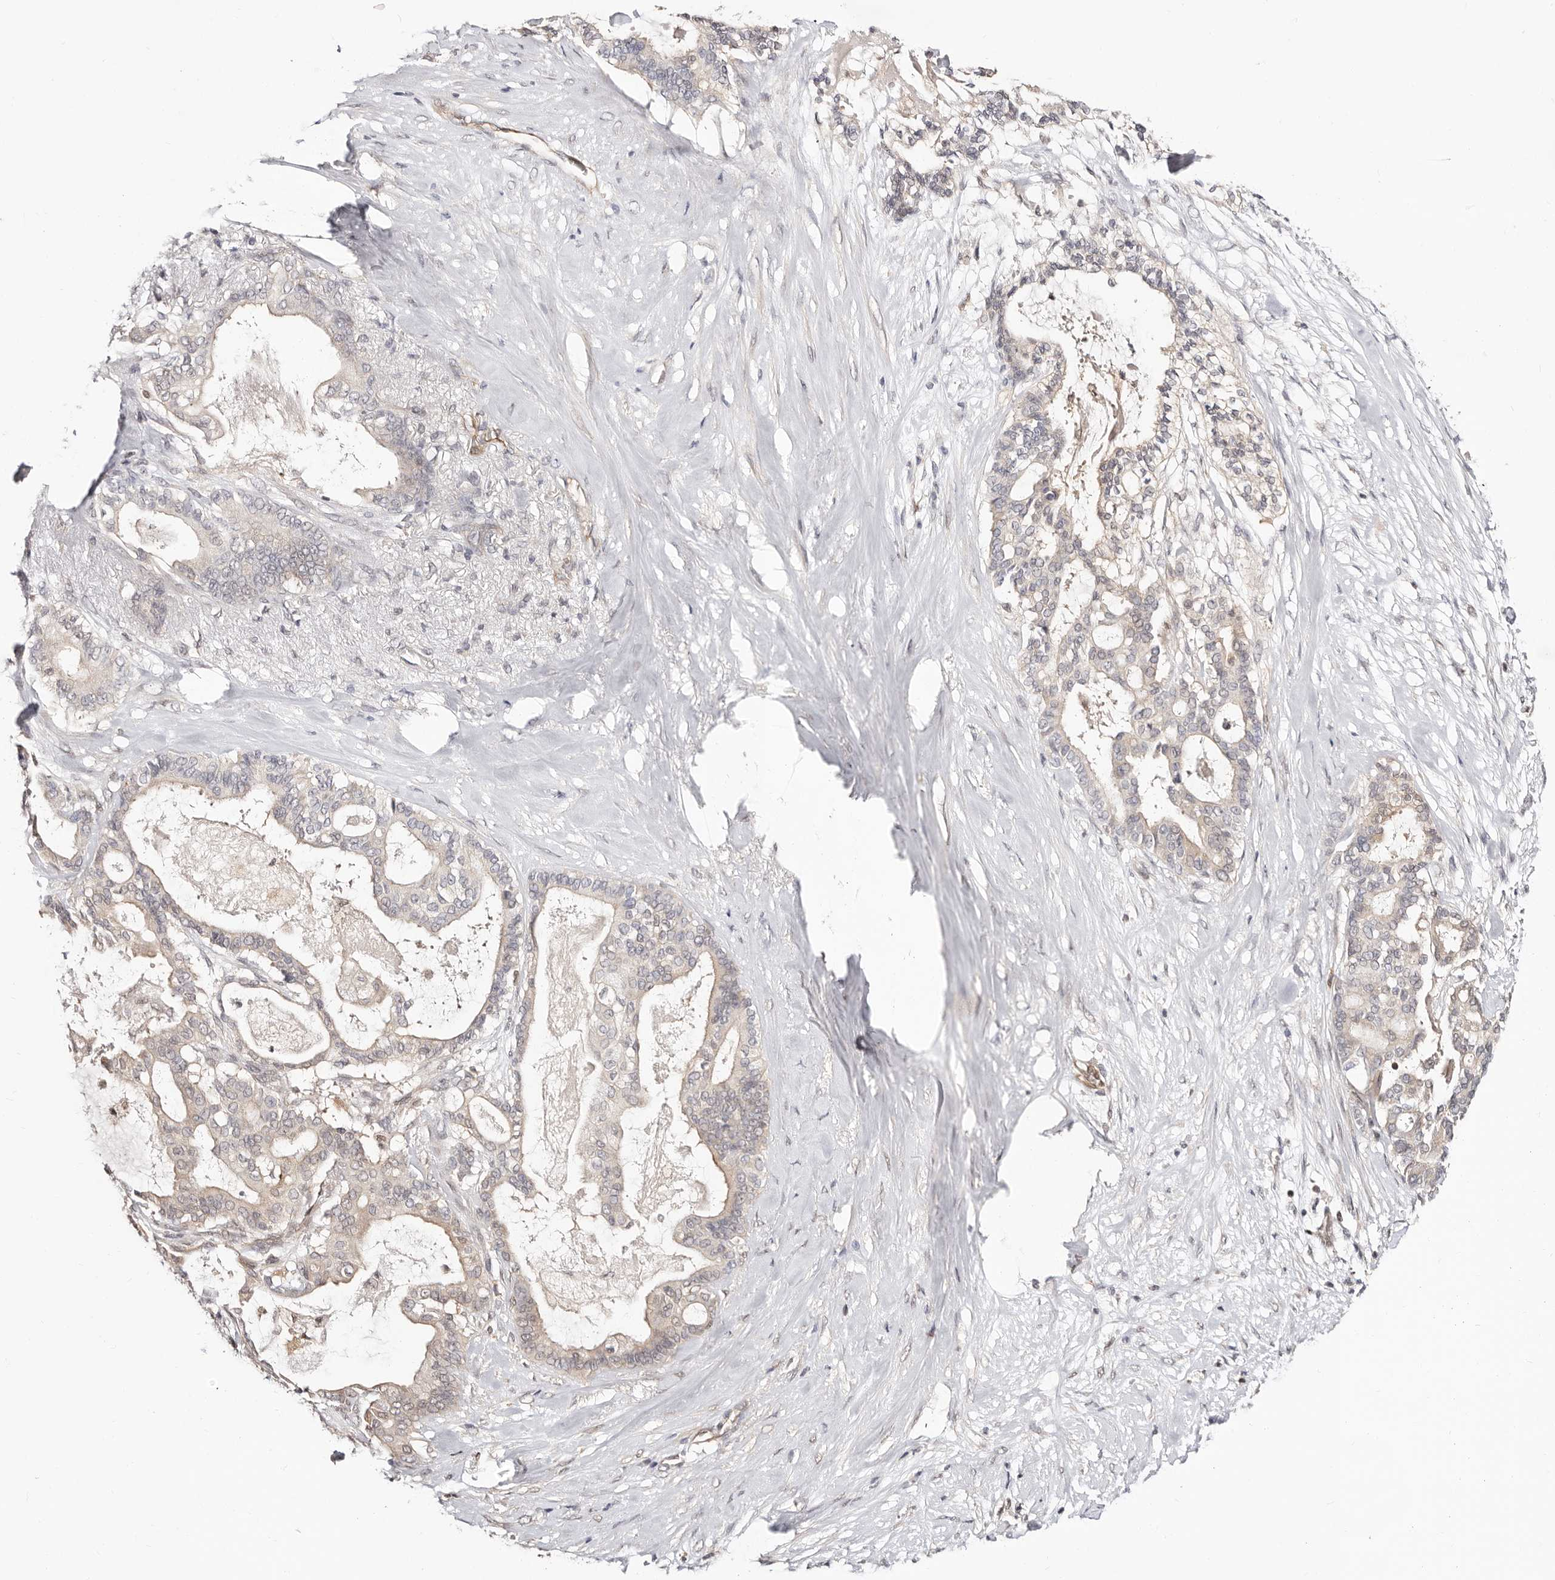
{"staining": {"intensity": "weak", "quantity": "25%-75%", "location": "cytoplasmic/membranous"}, "tissue": "pancreatic cancer", "cell_type": "Tumor cells", "image_type": "cancer", "snomed": [{"axis": "morphology", "description": "Adenocarcinoma, NOS"}, {"axis": "topography", "description": "Pancreas"}], "caption": "A high-resolution micrograph shows immunohistochemistry (IHC) staining of pancreatic cancer (adenocarcinoma), which displays weak cytoplasmic/membranous positivity in about 25%-75% of tumor cells.", "gene": "STAT5A", "patient": {"sex": "male", "age": 63}}